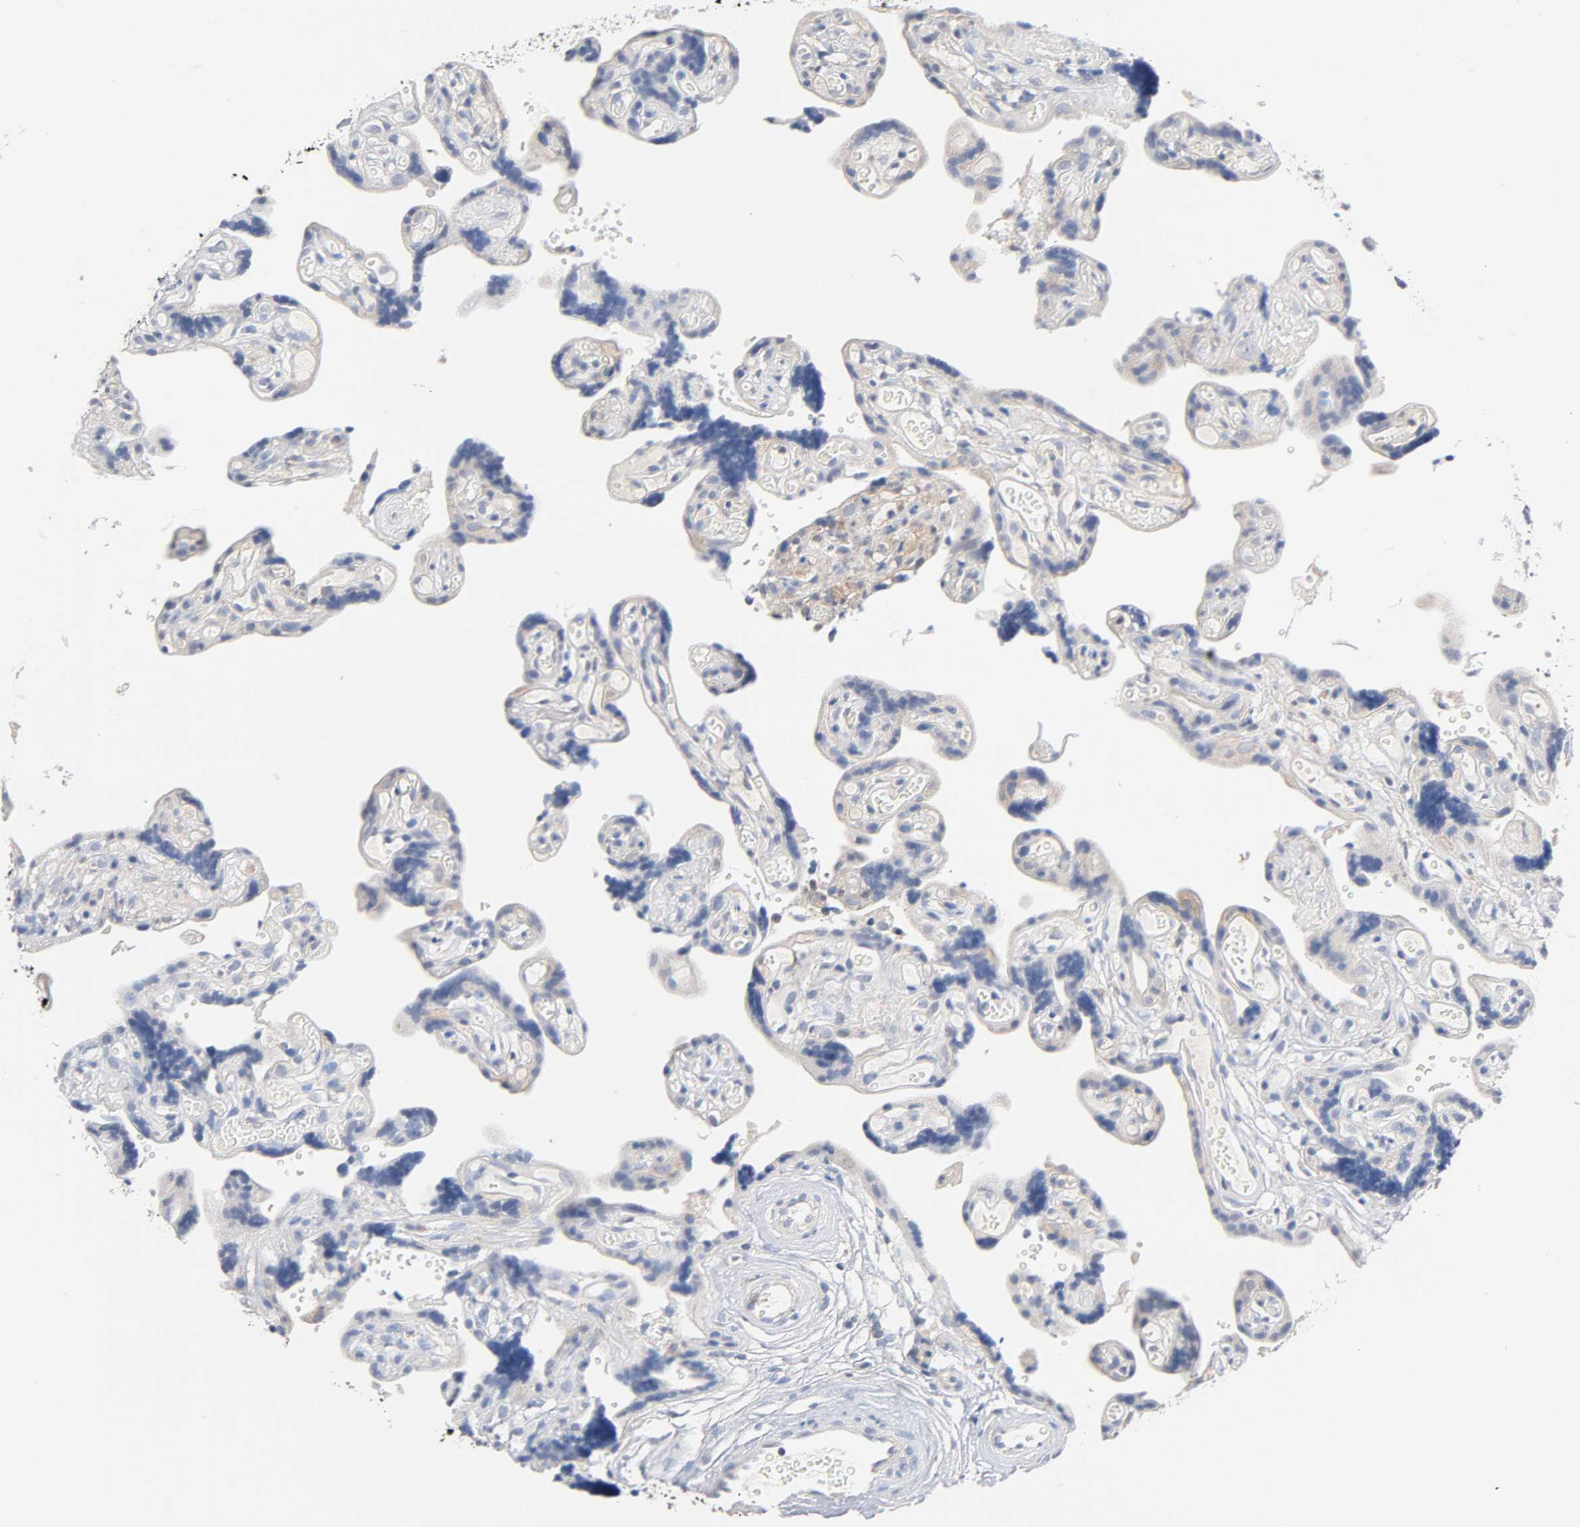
{"staining": {"intensity": "weak", "quantity": ">75%", "location": "cytoplasmic/membranous"}, "tissue": "placenta", "cell_type": "Decidual cells", "image_type": "normal", "snomed": [{"axis": "morphology", "description": "Normal tissue, NOS"}, {"axis": "topography", "description": "Placenta"}], "caption": "High-power microscopy captured an immunohistochemistry (IHC) micrograph of unremarkable placenta, revealing weak cytoplasmic/membranous staining in approximately >75% of decidual cells. The staining was performed using DAB (3,3'-diaminobenzidine), with brown indicating positive protein expression. Nuclei are stained blue with hematoxylin.", "gene": "MALT1", "patient": {"sex": "female", "age": 30}}